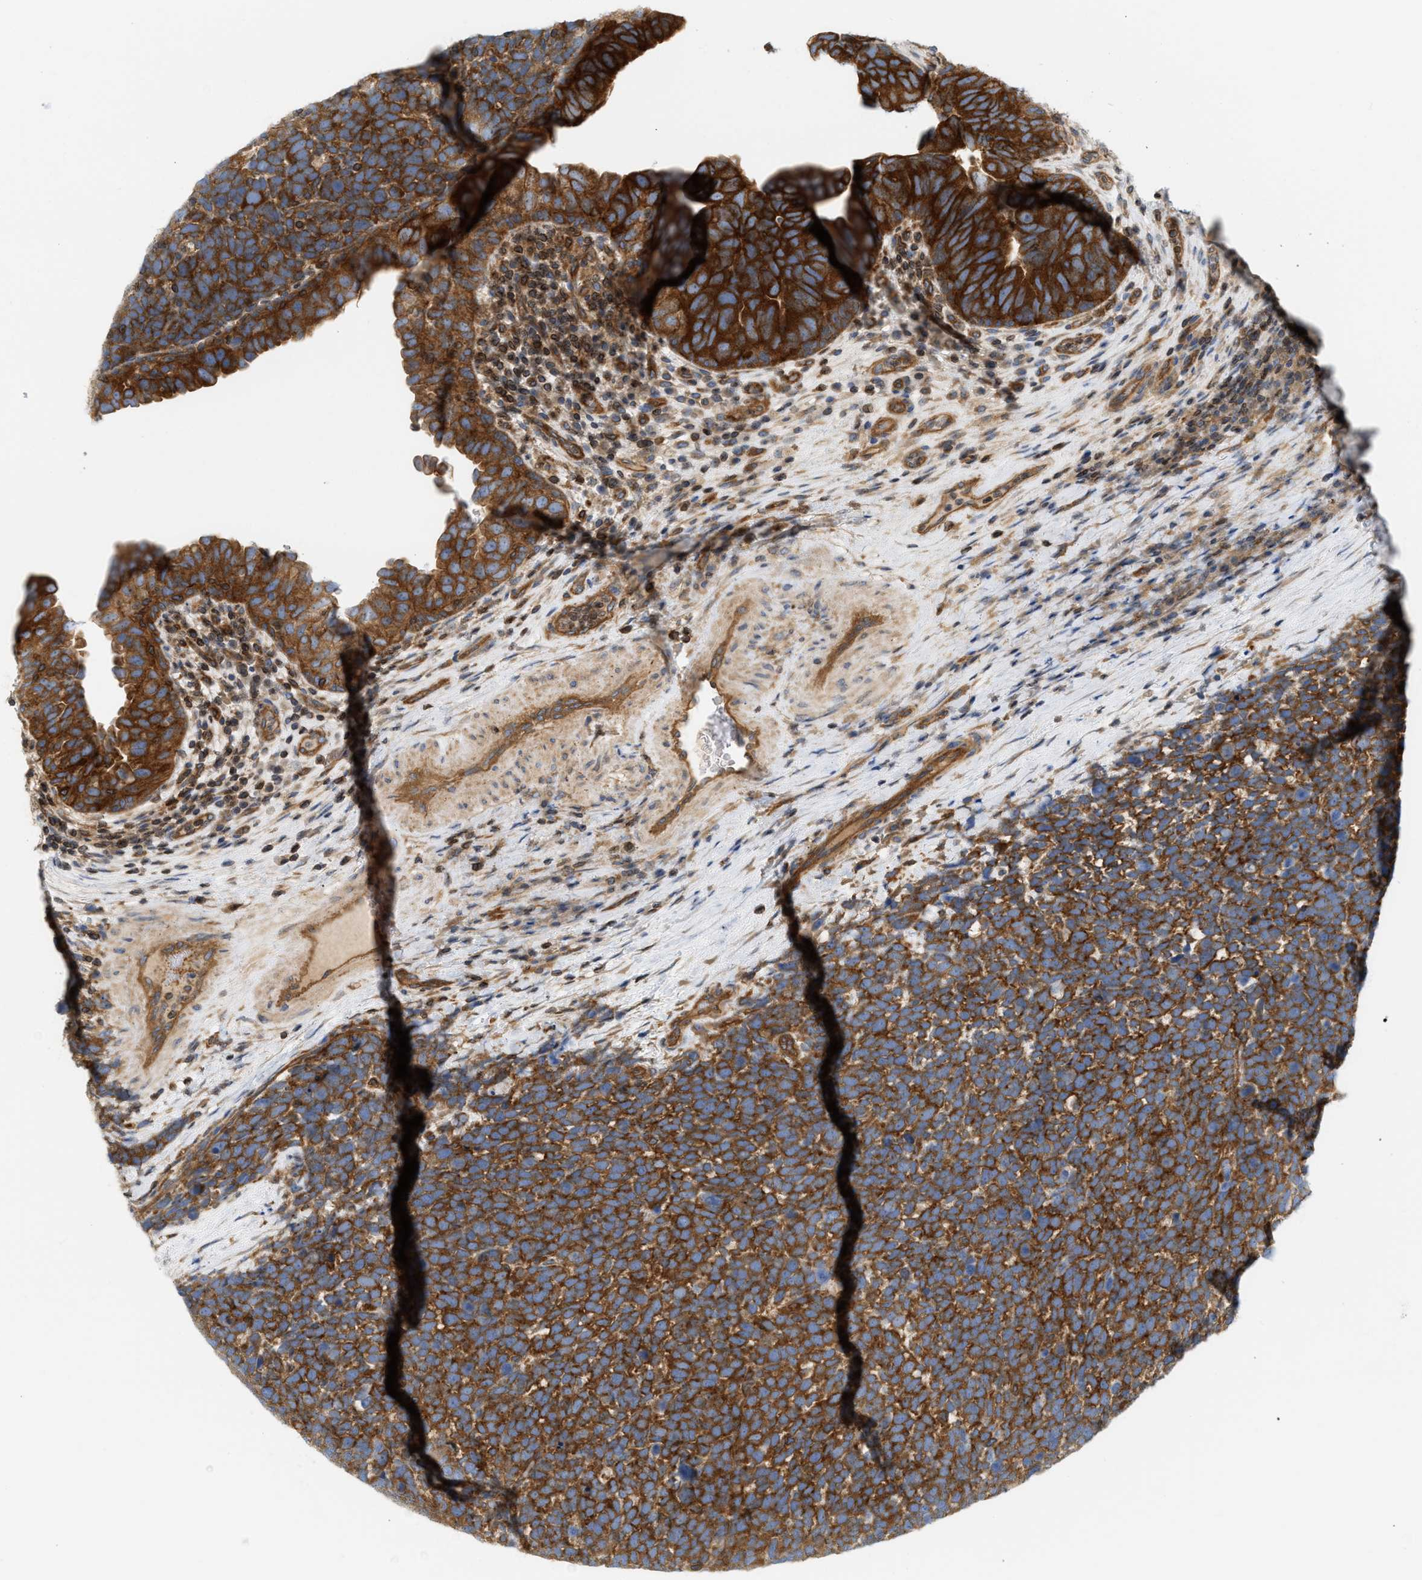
{"staining": {"intensity": "strong", "quantity": ">75%", "location": "cytoplasmic/membranous"}, "tissue": "urothelial cancer", "cell_type": "Tumor cells", "image_type": "cancer", "snomed": [{"axis": "morphology", "description": "Urothelial carcinoma, High grade"}, {"axis": "topography", "description": "Urinary bladder"}], "caption": "Urothelial cancer was stained to show a protein in brown. There is high levels of strong cytoplasmic/membranous staining in about >75% of tumor cells.", "gene": "STRN", "patient": {"sex": "female", "age": 82}}